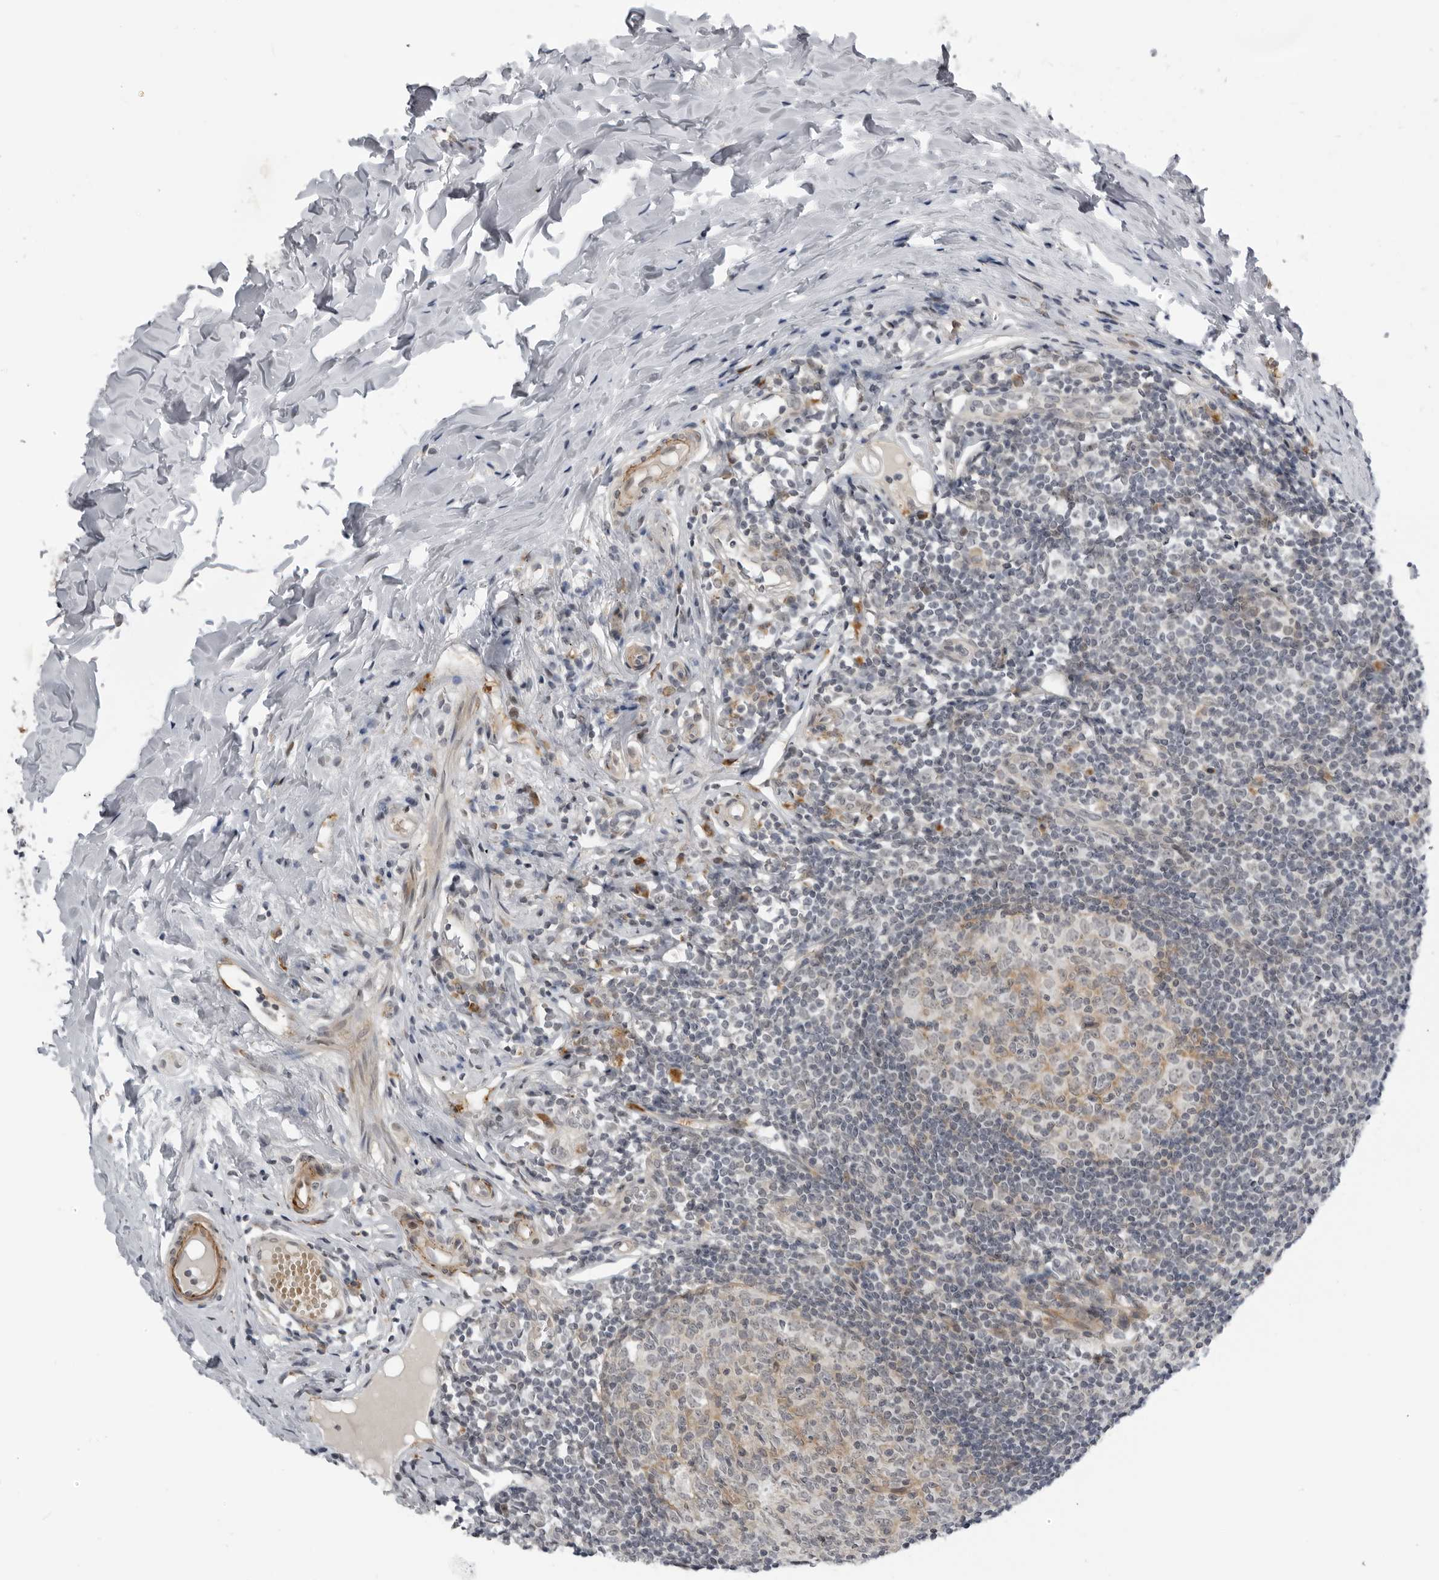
{"staining": {"intensity": "moderate", "quantity": ">75%", "location": "cytoplasmic/membranous,nuclear"}, "tissue": "appendix", "cell_type": "Glandular cells", "image_type": "normal", "snomed": [{"axis": "morphology", "description": "Normal tissue, NOS"}, {"axis": "topography", "description": "Appendix"}], "caption": "Appendix stained for a protein (brown) reveals moderate cytoplasmic/membranous,nuclear positive staining in about >75% of glandular cells.", "gene": "ALPK2", "patient": {"sex": "female", "age": 20}}